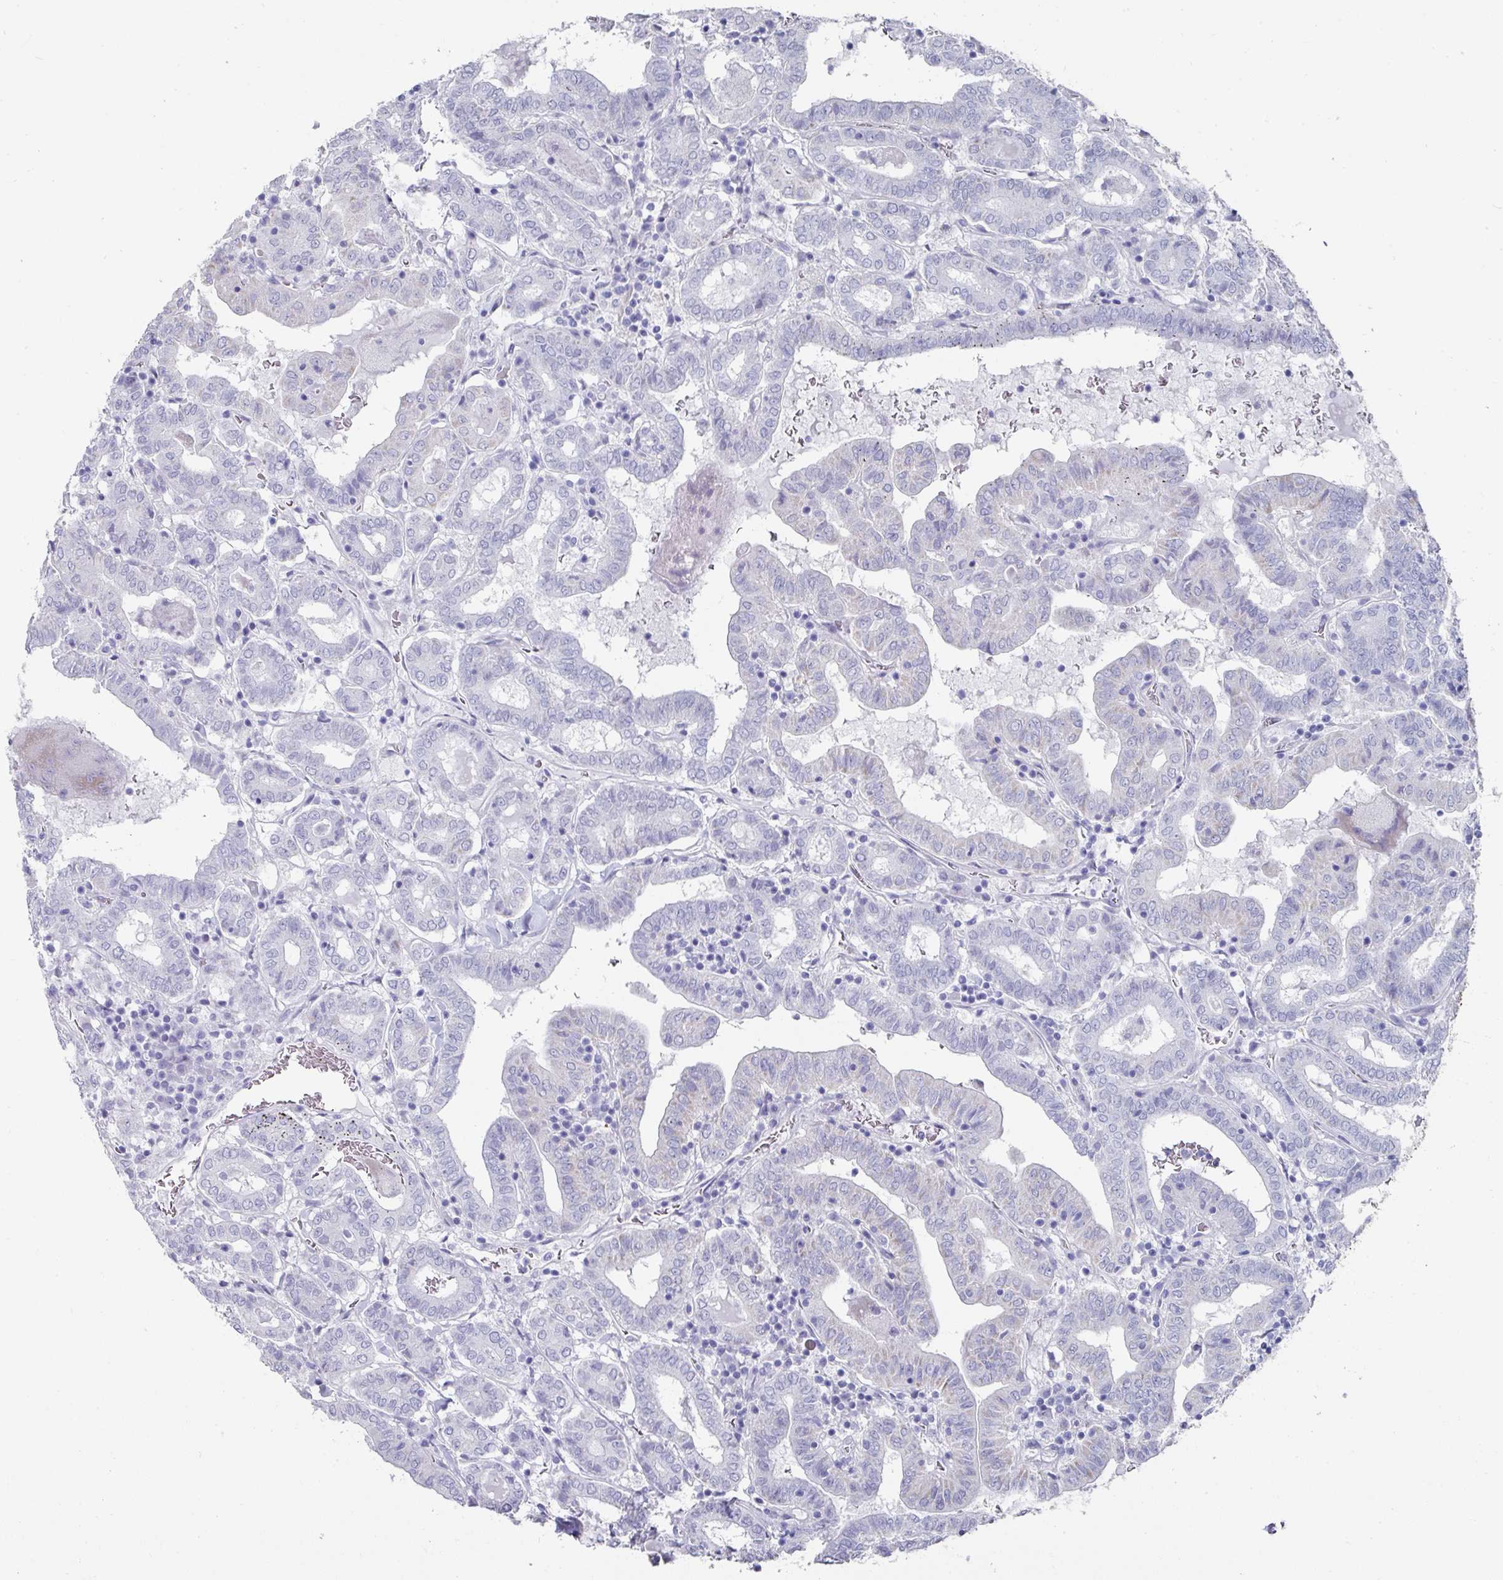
{"staining": {"intensity": "negative", "quantity": "none", "location": "none"}, "tissue": "thyroid cancer", "cell_type": "Tumor cells", "image_type": "cancer", "snomed": [{"axis": "morphology", "description": "Papillary adenocarcinoma, NOS"}, {"axis": "topography", "description": "Thyroid gland"}], "caption": "Immunohistochemistry image of neoplastic tissue: human thyroid cancer (papillary adenocarcinoma) stained with DAB (3,3'-diaminobenzidine) exhibits no significant protein staining in tumor cells.", "gene": "SETBP1", "patient": {"sex": "female", "age": 72}}